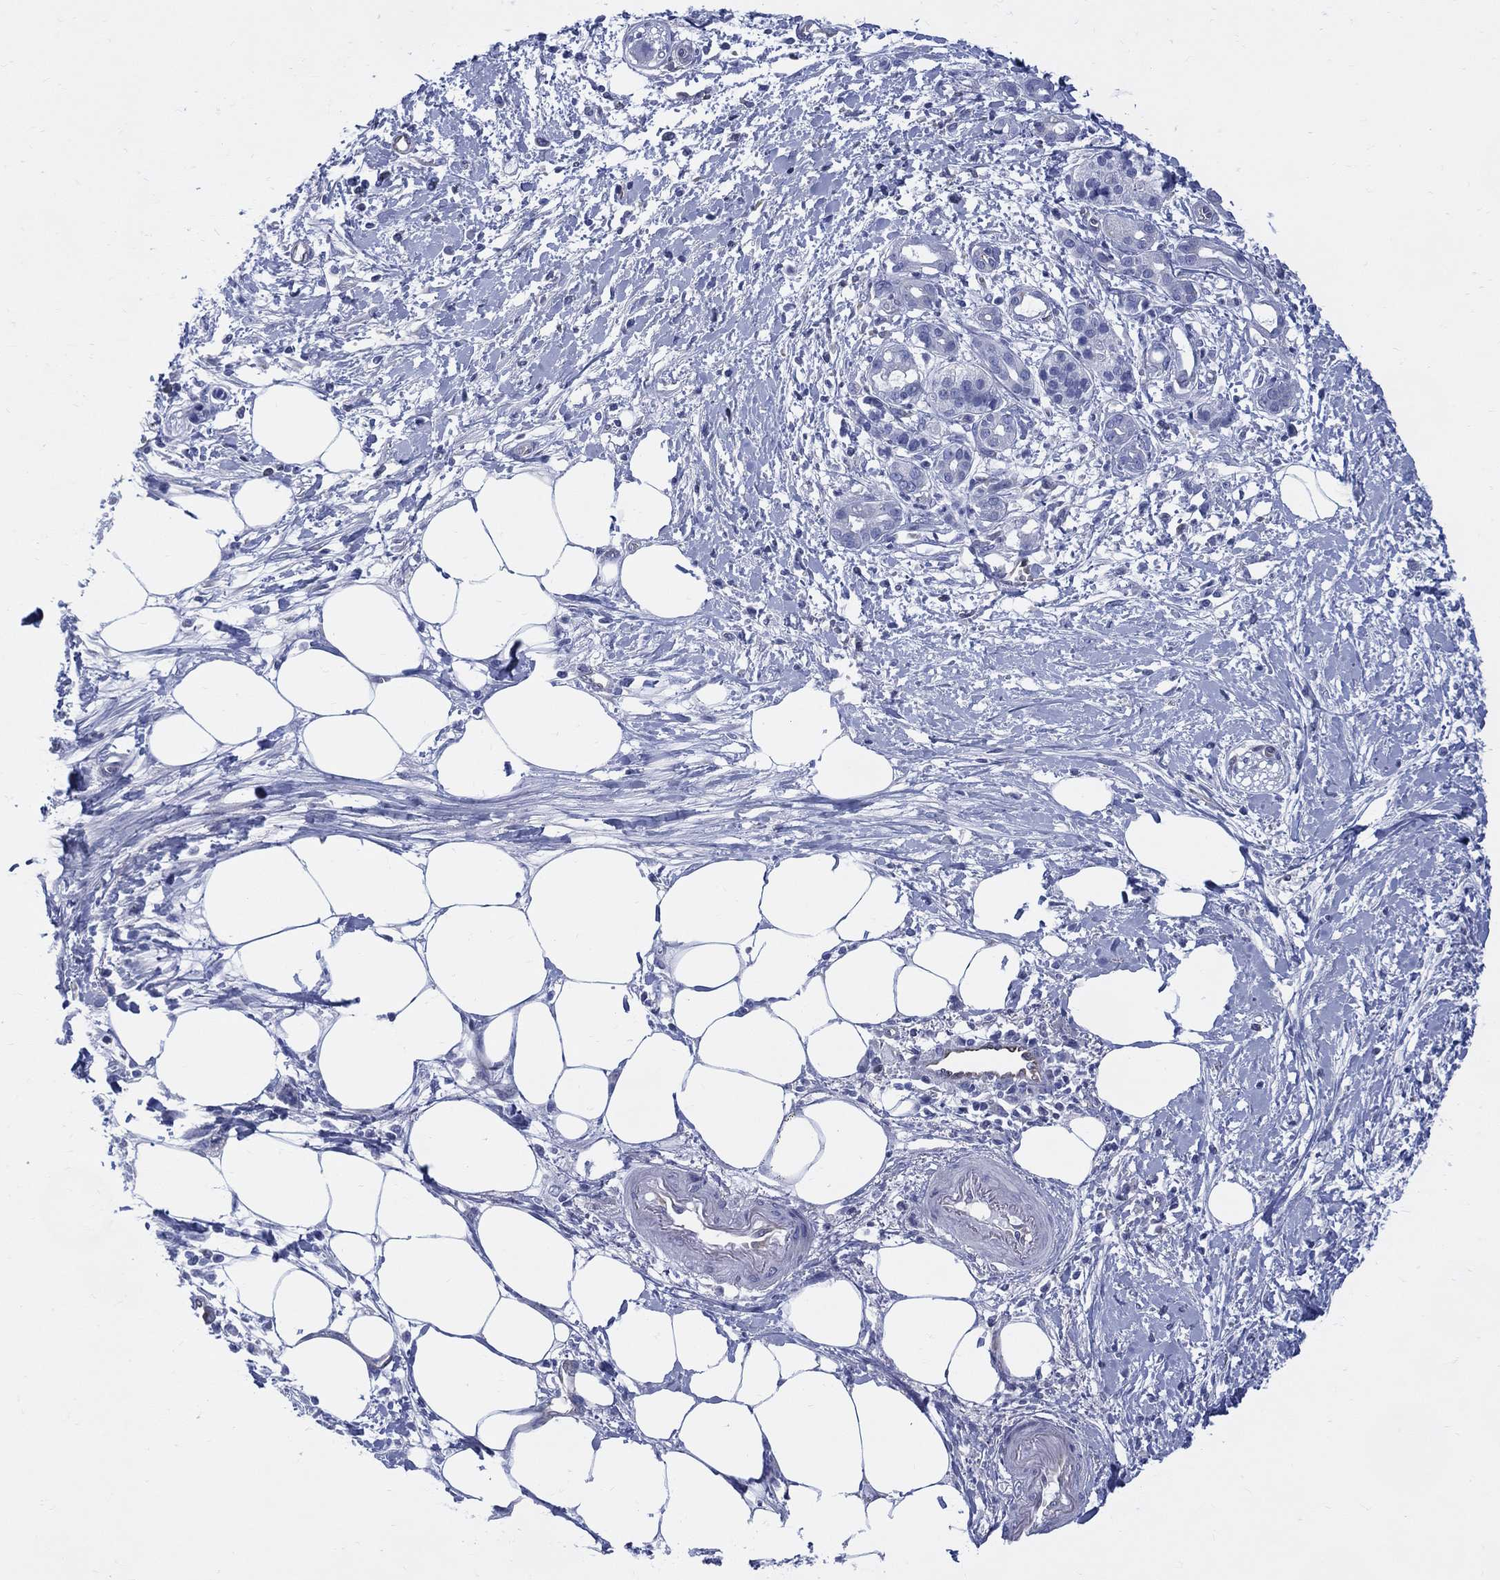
{"staining": {"intensity": "negative", "quantity": "none", "location": "none"}, "tissue": "pancreatic cancer", "cell_type": "Tumor cells", "image_type": "cancer", "snomed": [{"axis": "morphology", "description": "Adenocarcinoma, NOS"}, {"axis": "topography", "description": "Pancreas"}], "caption": "This is an immunohistochemistry (IHC) histopathology image of pancreatic adenocarcinoma. There is no expression in tumor cells.", "gene": "DDI1", "patient": {"sex": "male", "age": 72}}